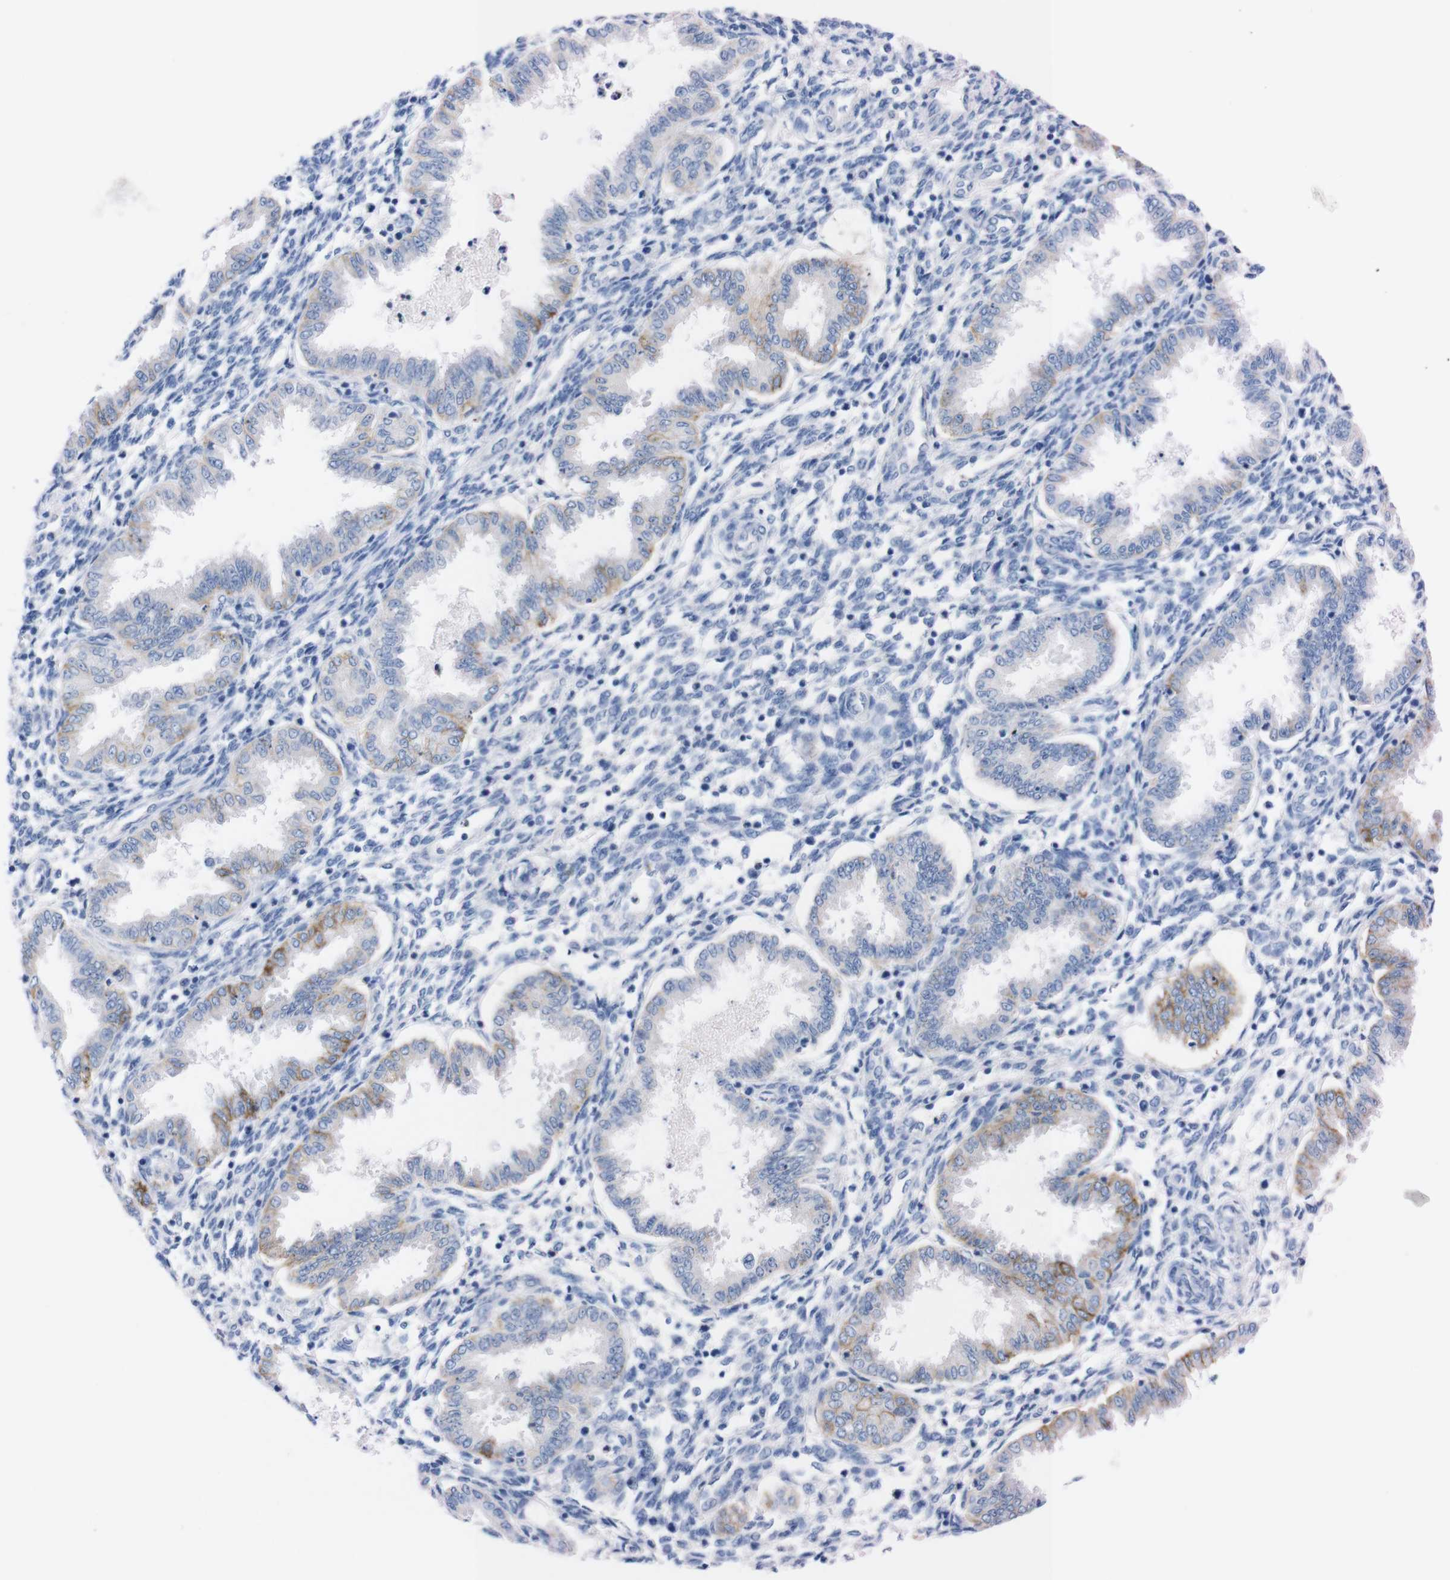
{"staining": {"intensity": "negative", "quantity": "none", "location": "none"}, "tissue": "endometrium", "cell_type": "Cells in endometrial stroma", "image_type": "normal", "snomed": [{"axis": "morphology", "description": "Normal tissue, NOS"}, {"axis": "topography", "description": "Endometrium"}], "caption": "DAB immunohistochemical staining of benign human endometrium shows no significant staining in cells in endometrial stroma. The staining is performed using DAB (3,3'-diaminobenzidine) brown chromogen with nuclei counter-stained in using hematoxylin.", "gene": "TMEM243", "patient": {"sex": "female", "age": 33}}